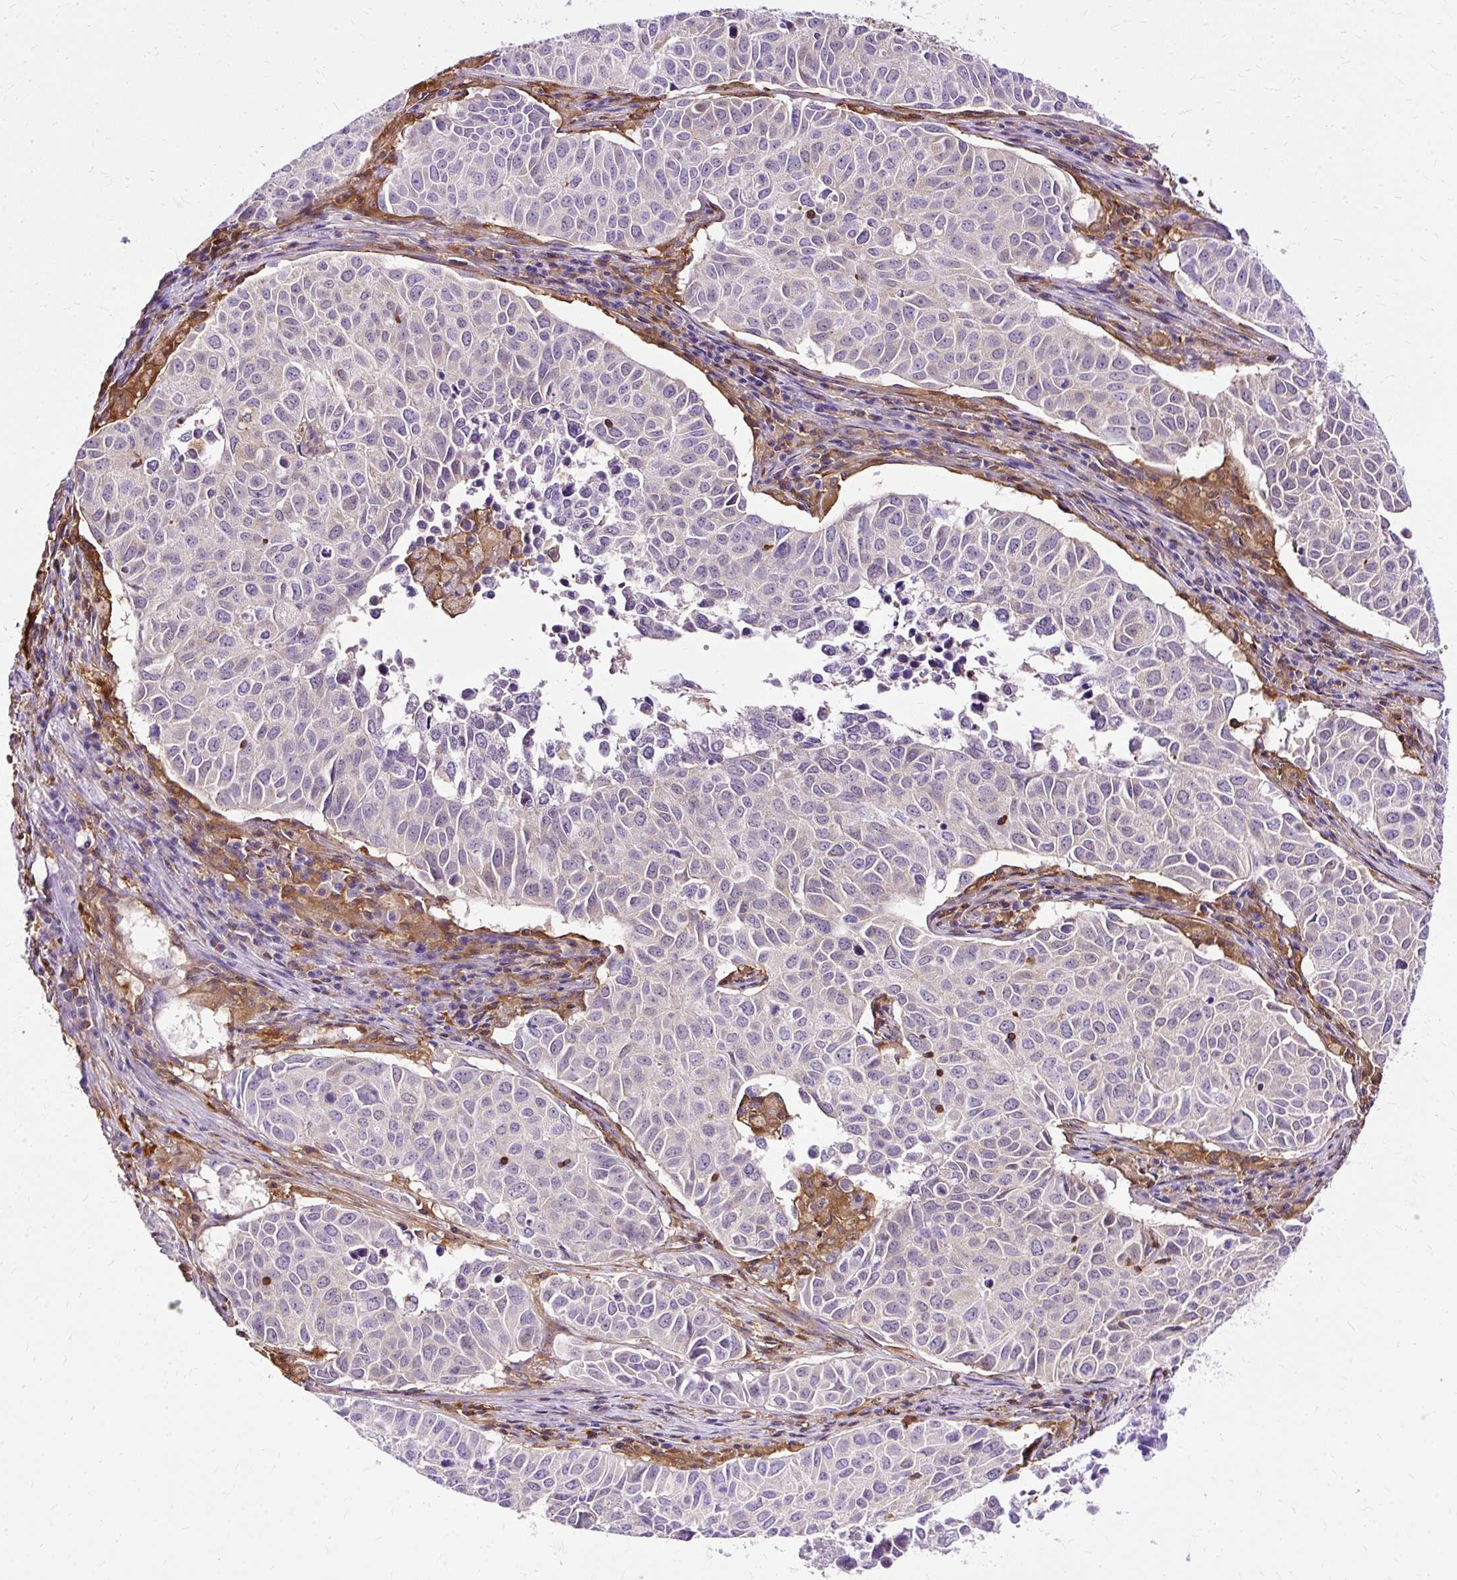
{"staining": {"intensity": "negative", "quantity": "none", "location": "none"}, "tissue": "lung cancer", "cell_type": "Tumor cells", "image_type": "cancer", "snomed": [{"axis": "morphology", "description": "Adenocarcinoma, NOS"}, {"axis": "topography", "description": "Lung"}], "caption": "Immunohistochemistry histopathology image of human lung cancer (adenocarcinoma) stained for a protein (brown), which shows no positivity in tumor cells. Nuclei are stained in blue.", "gene": "TWF2", "patient": {"sex": "female", "age": 50}}